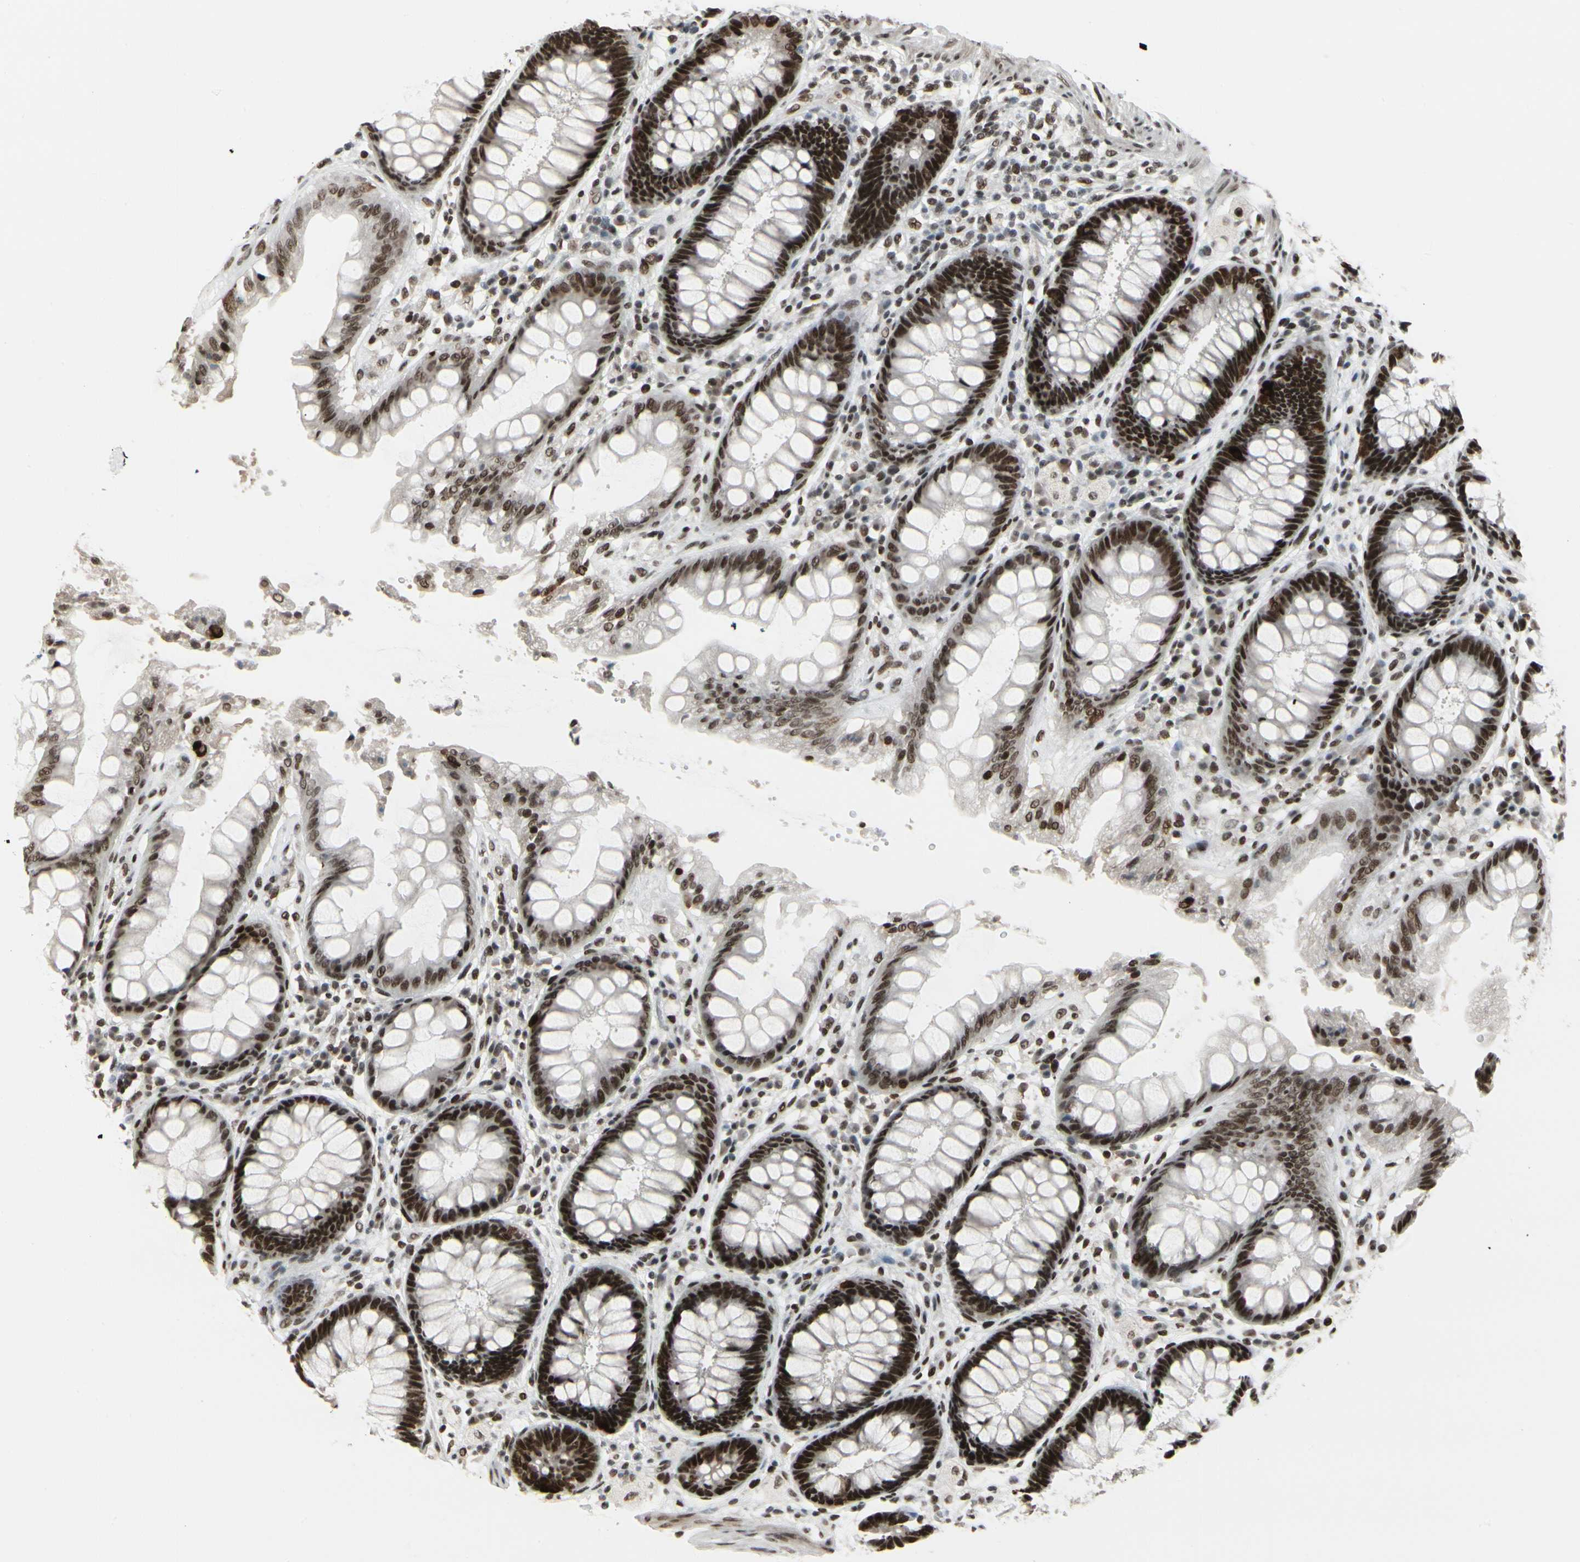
{"staining": {"intensity": "strong", "quantity": ">75%", "location": "nuclear"}, "tissue": "rectum", "cell_type": "Glandular cells", "image_type": "normal", "snomed": [{"axis": "morphology", "description": "Normal tissue, NOS"}, {"axis": "topography", "description": "Rectum"}], "caption": "An image showing strong nuclear positivity in approximately >75% of glandular cells in unremarkable rectum, as visualized by brown immunohistochemical staining.", "gene": "HMG20A", "patient": {"sex": "female", "age": 46}}